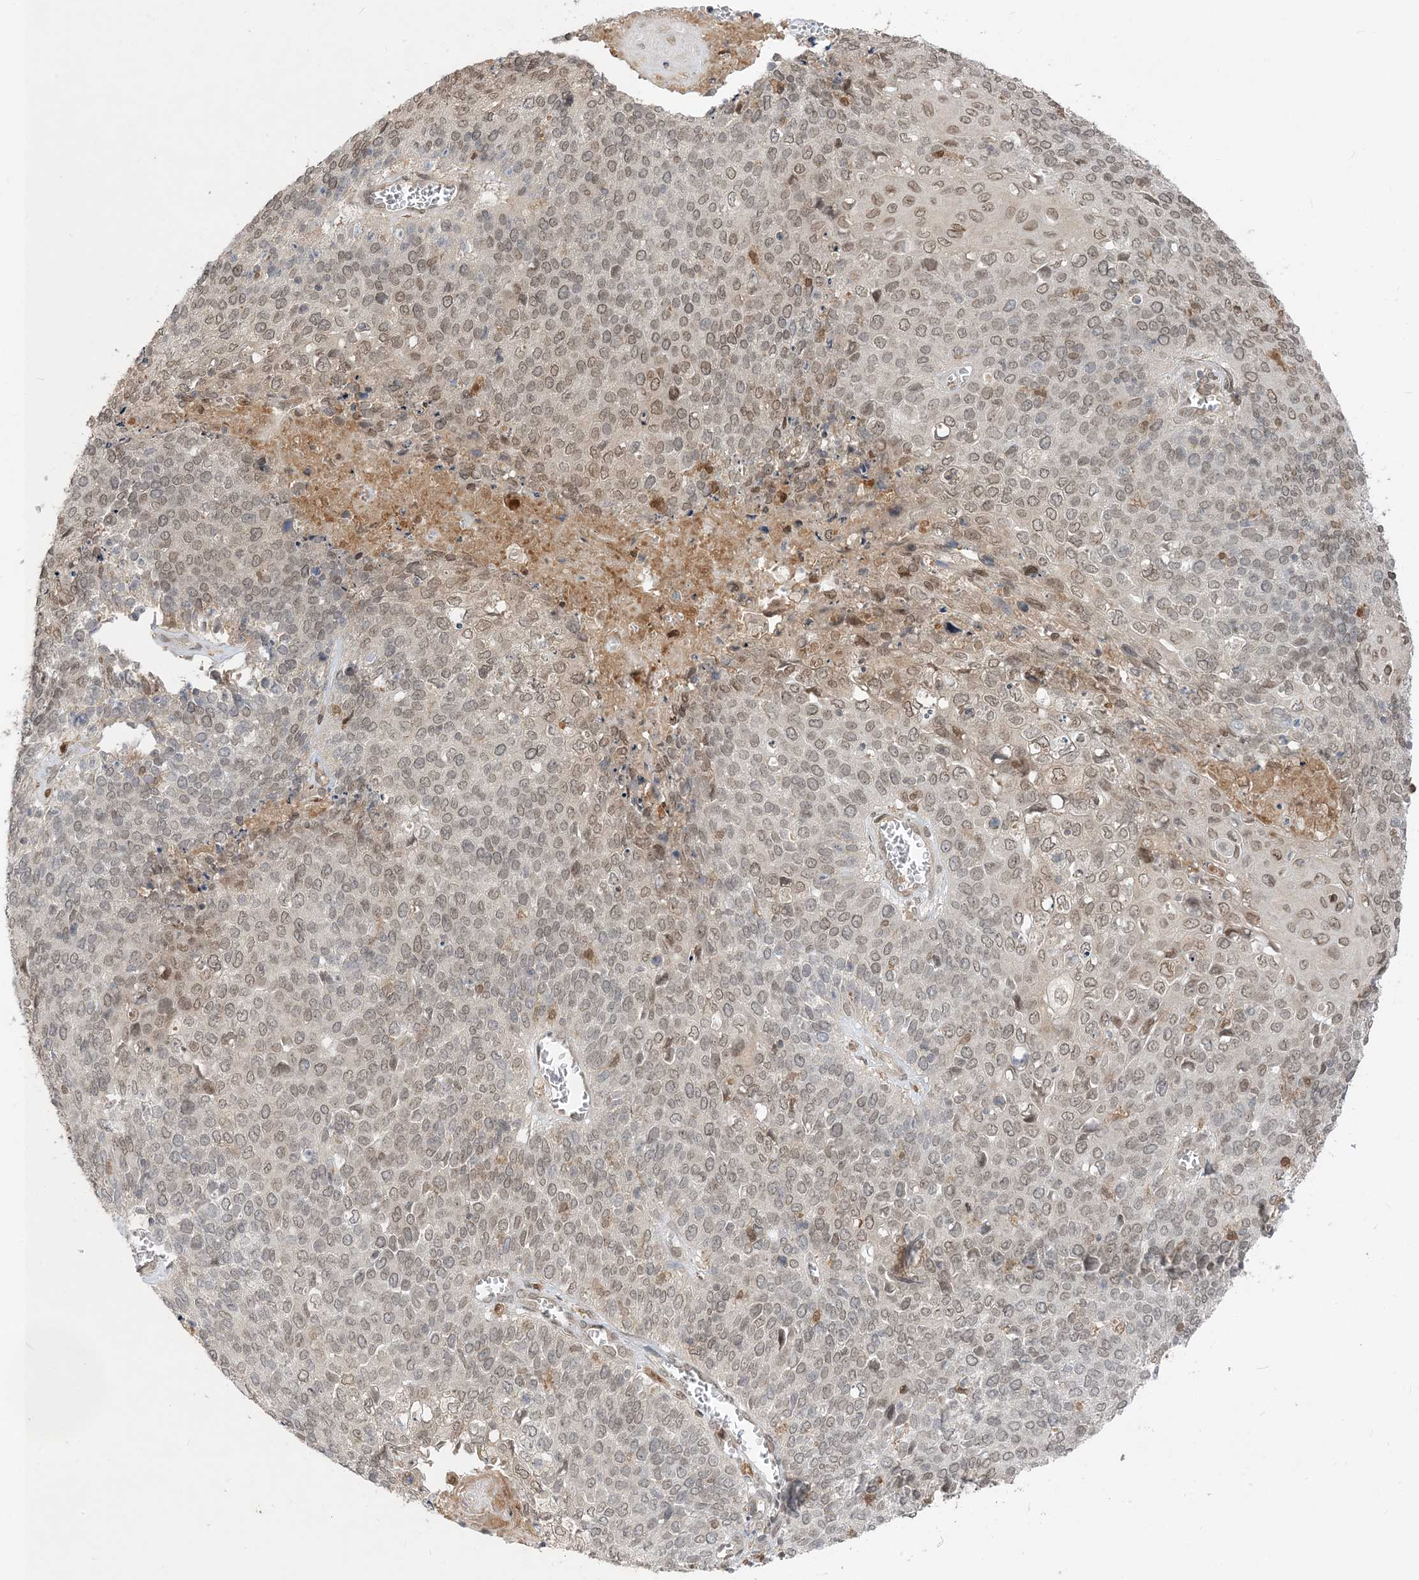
{"staining": {"intensity": "weak", "quantity": "25%-75%", "location": "cytoplasmic/membranous,nuclear"}, "tissue": "cervical cancer", "cell_type": "Tumor cells", "image_type": "cancer", "snomed": [{"axis": "morphology", "description": "Squamous cell carcinoma, NOS"}, {"axis": "topography", "description": "Cervix"}], "caption": "Immunohistochemistry (IHC) histopathology image of neoplastic tissue: human cervical squamous cell carcinoma stained using immunohistochemistry (IHC) shows low levels of weak protein expression localized specifically in the cytoplasmic/membranous and nuclear of tumor cells, appearing as a cytoplasmic/membranous and nuclear brown color.", "gene": "NAGK", "patient": {"sex": "female", "age": 39}}